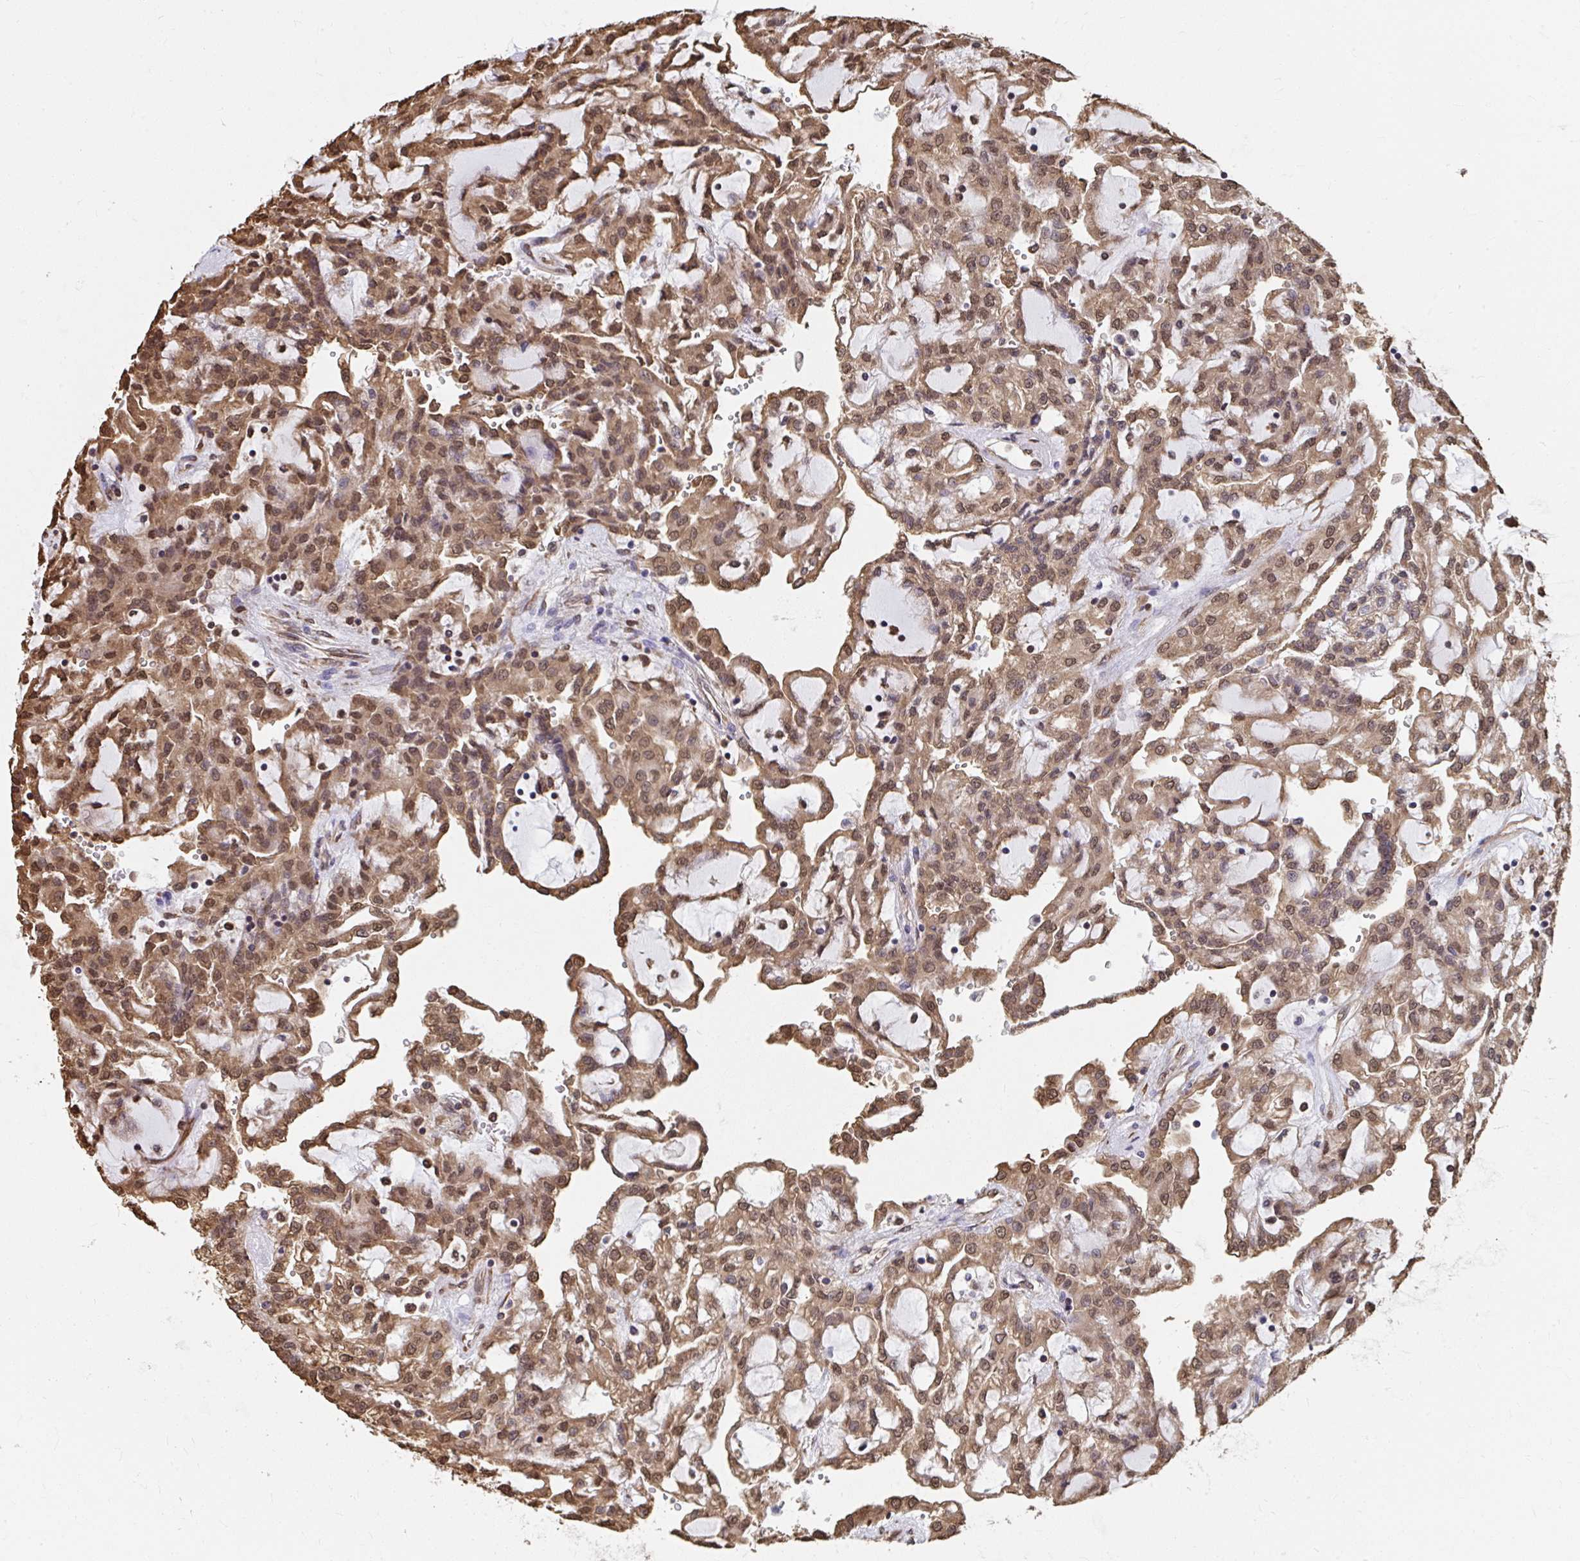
{"staining": {"intensity": "moderate", "quantity": ">75%", "location": "cytoplasmic/membranous,nuclear"}, "tissue": "renal cancer", "cell_type": "Tumor cells", "image_type": "cancer", "snomed": [{"axis": "morphology", "description": "Adenocarcinoma, NOS"}, {"axis": "topography", "description": "Kidney"}], "caption": "The micrograph shows staining of adenocarcinoma (renal), revealing moderate cytoplasmic/membranous and nuclear protein staining (brown color) within tumor cells.", "gene": "SYNCRIP", "patient": {"sex": "male", "age": 63}}